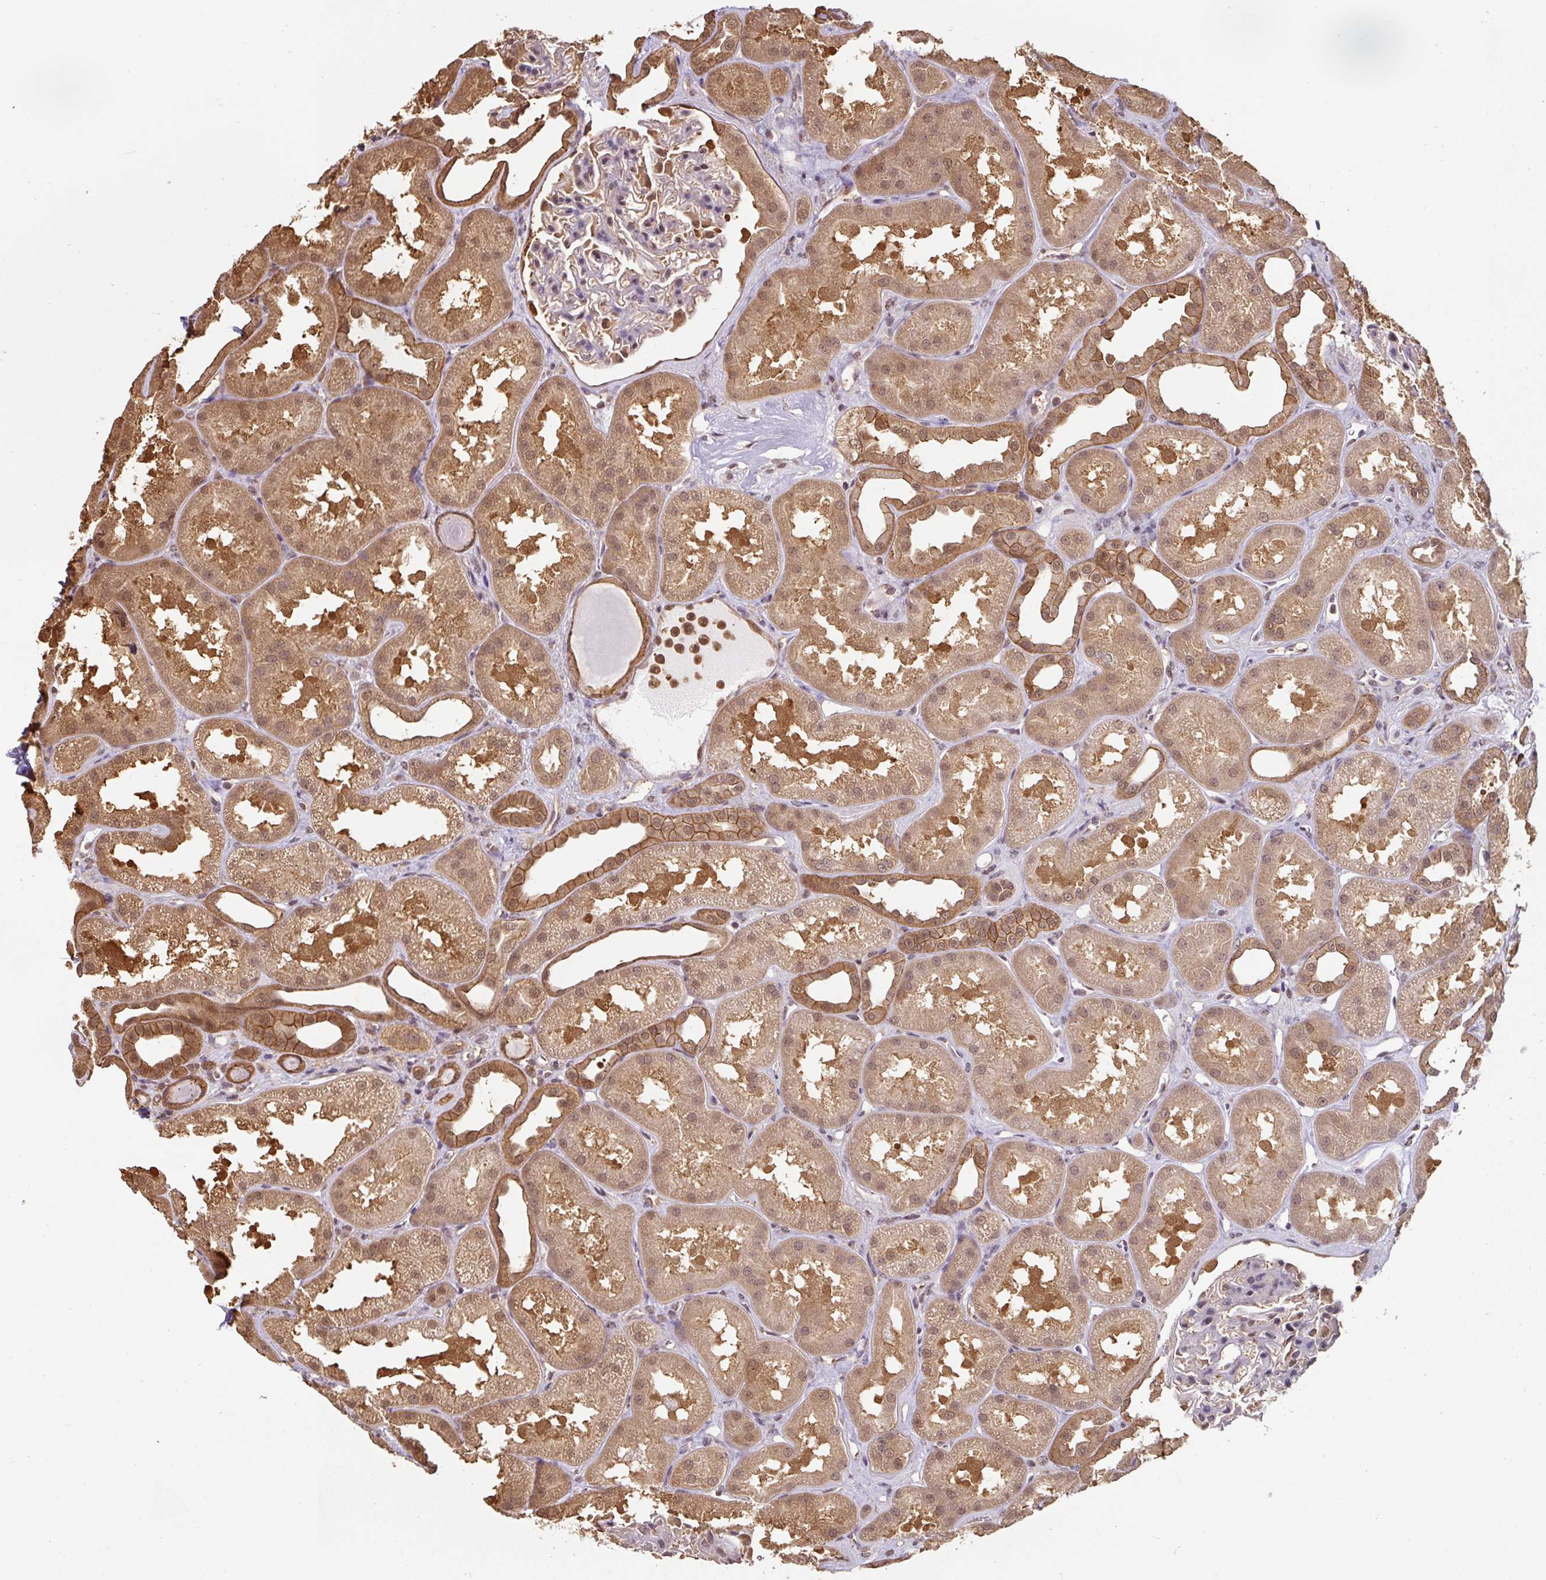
{"staining": {"intensity": "moderate", "quantity": "<25%", "location": "nuclear"}, "tissue": "kidney", "cell_type": "Cells in glomeruli", "image_type": "normal", "snomed": [{"axis": "morphology", "description": "Normal tissue, NOS"}, {"axis": "topography", "description": "Kidney"}], "caption": "The histopathology image displays immunohistochemical staining of benign kidney. There is moderate nuclear expression is appreciated in approximately <25% of cells in glomeruli.", "gene": "ST13", "patient": {"sex": "male", "age": 61}}